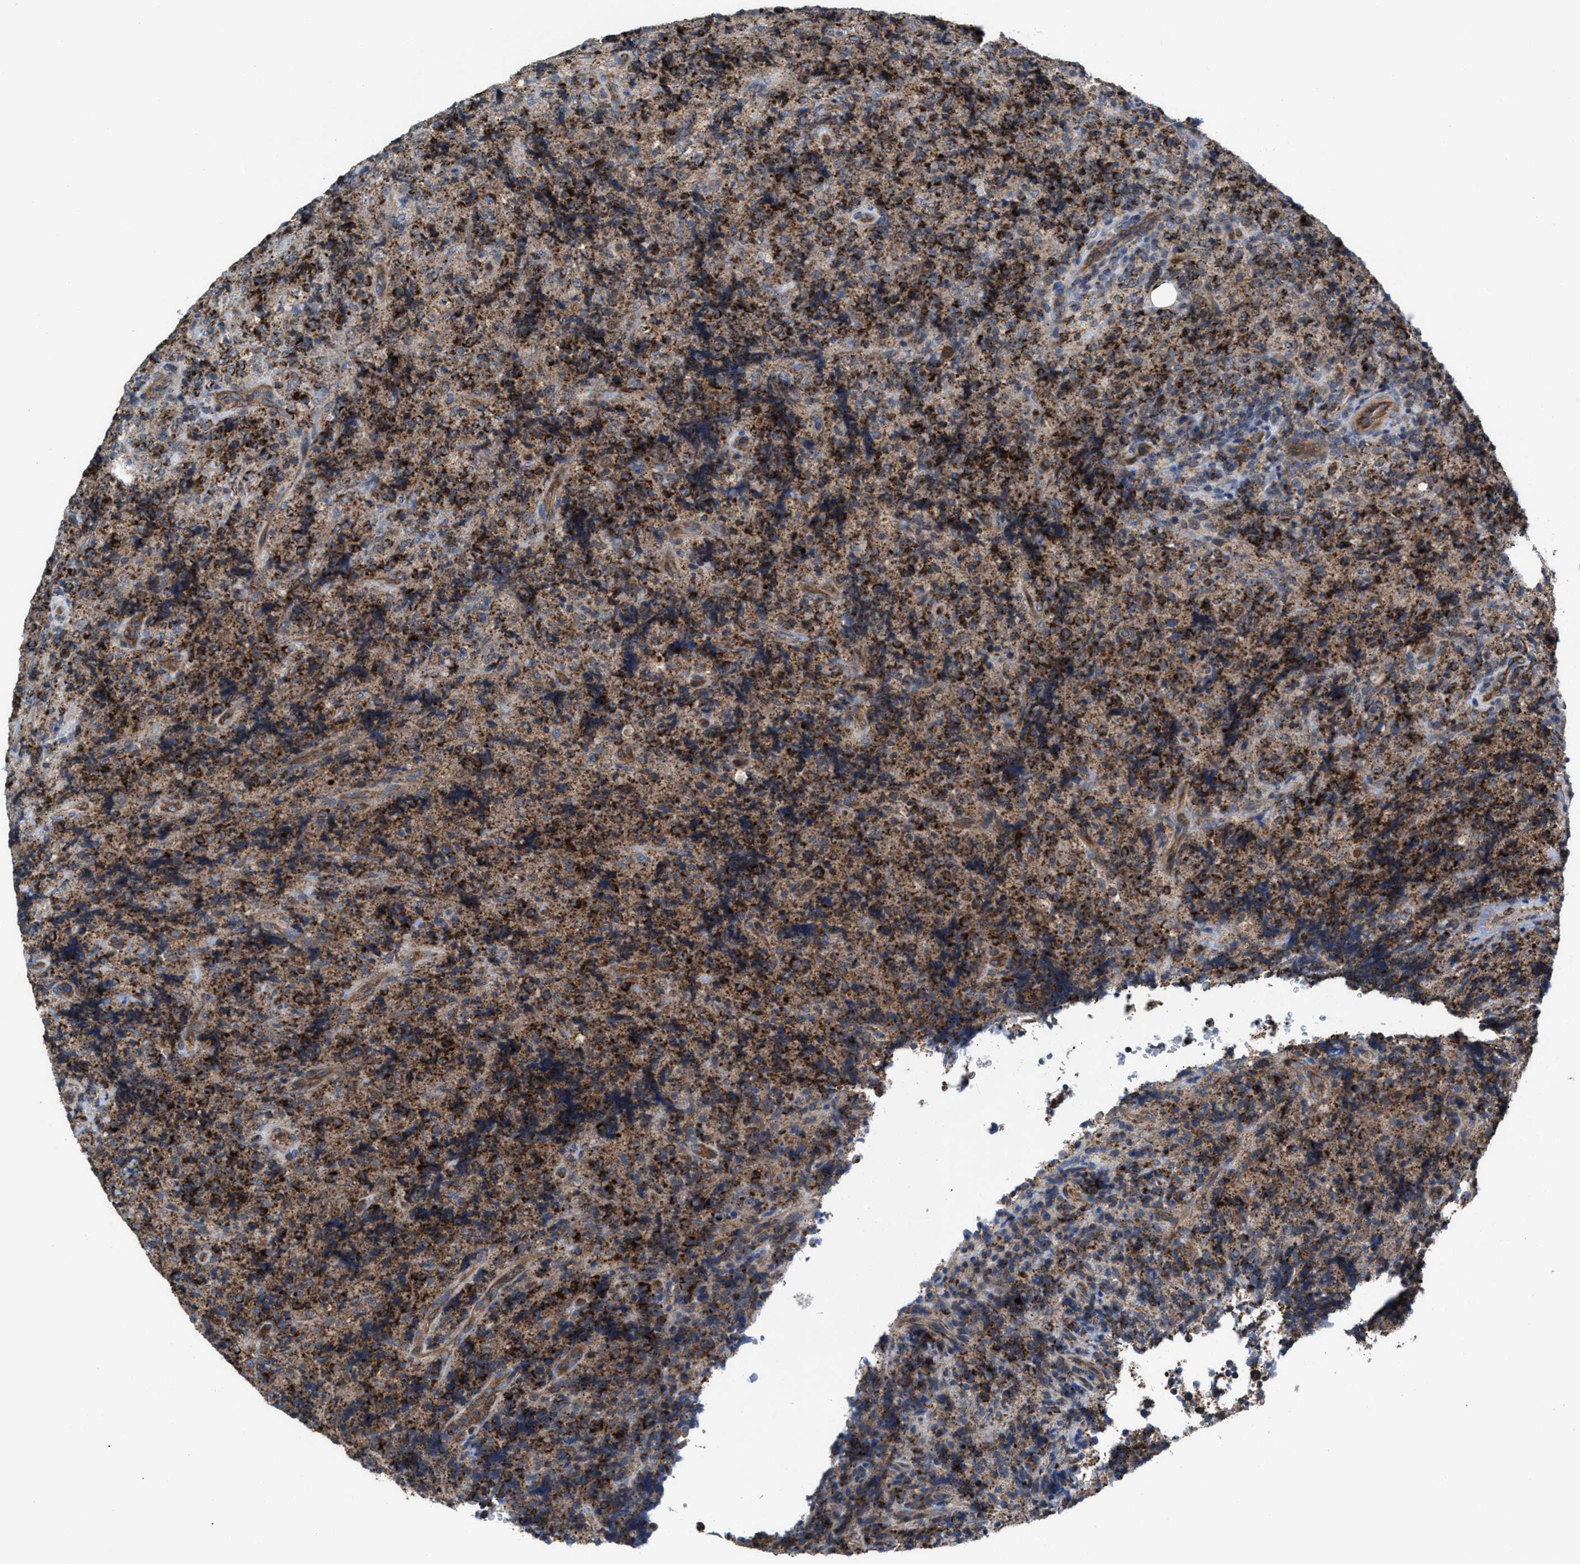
{"staining": {"intensity": "moderate", "quantity": ">75%", "location": "cytoplasmic/membranous"}, "tissue": "lymphoma", "cell_type": "Tumor cells", "image_type": "cancer", "snomed": [{"axis": "morphology", "description": "Malignant lymphoma, non-Hodgkin's type, High grade"}, {"axis": "topography", "description": "Tonsil"}], "caption": "Immunohistochemistry photomicrograph of high-grade malignant lymphoma, non-Hodgkin's type stained for a protein (brown), which displays medium levels of moderate cytoplasmic/membranous positivity in approximately >75% of tumor cells.", "gene": "MRM1", "patient": {"sex": "female", "age": 36}}